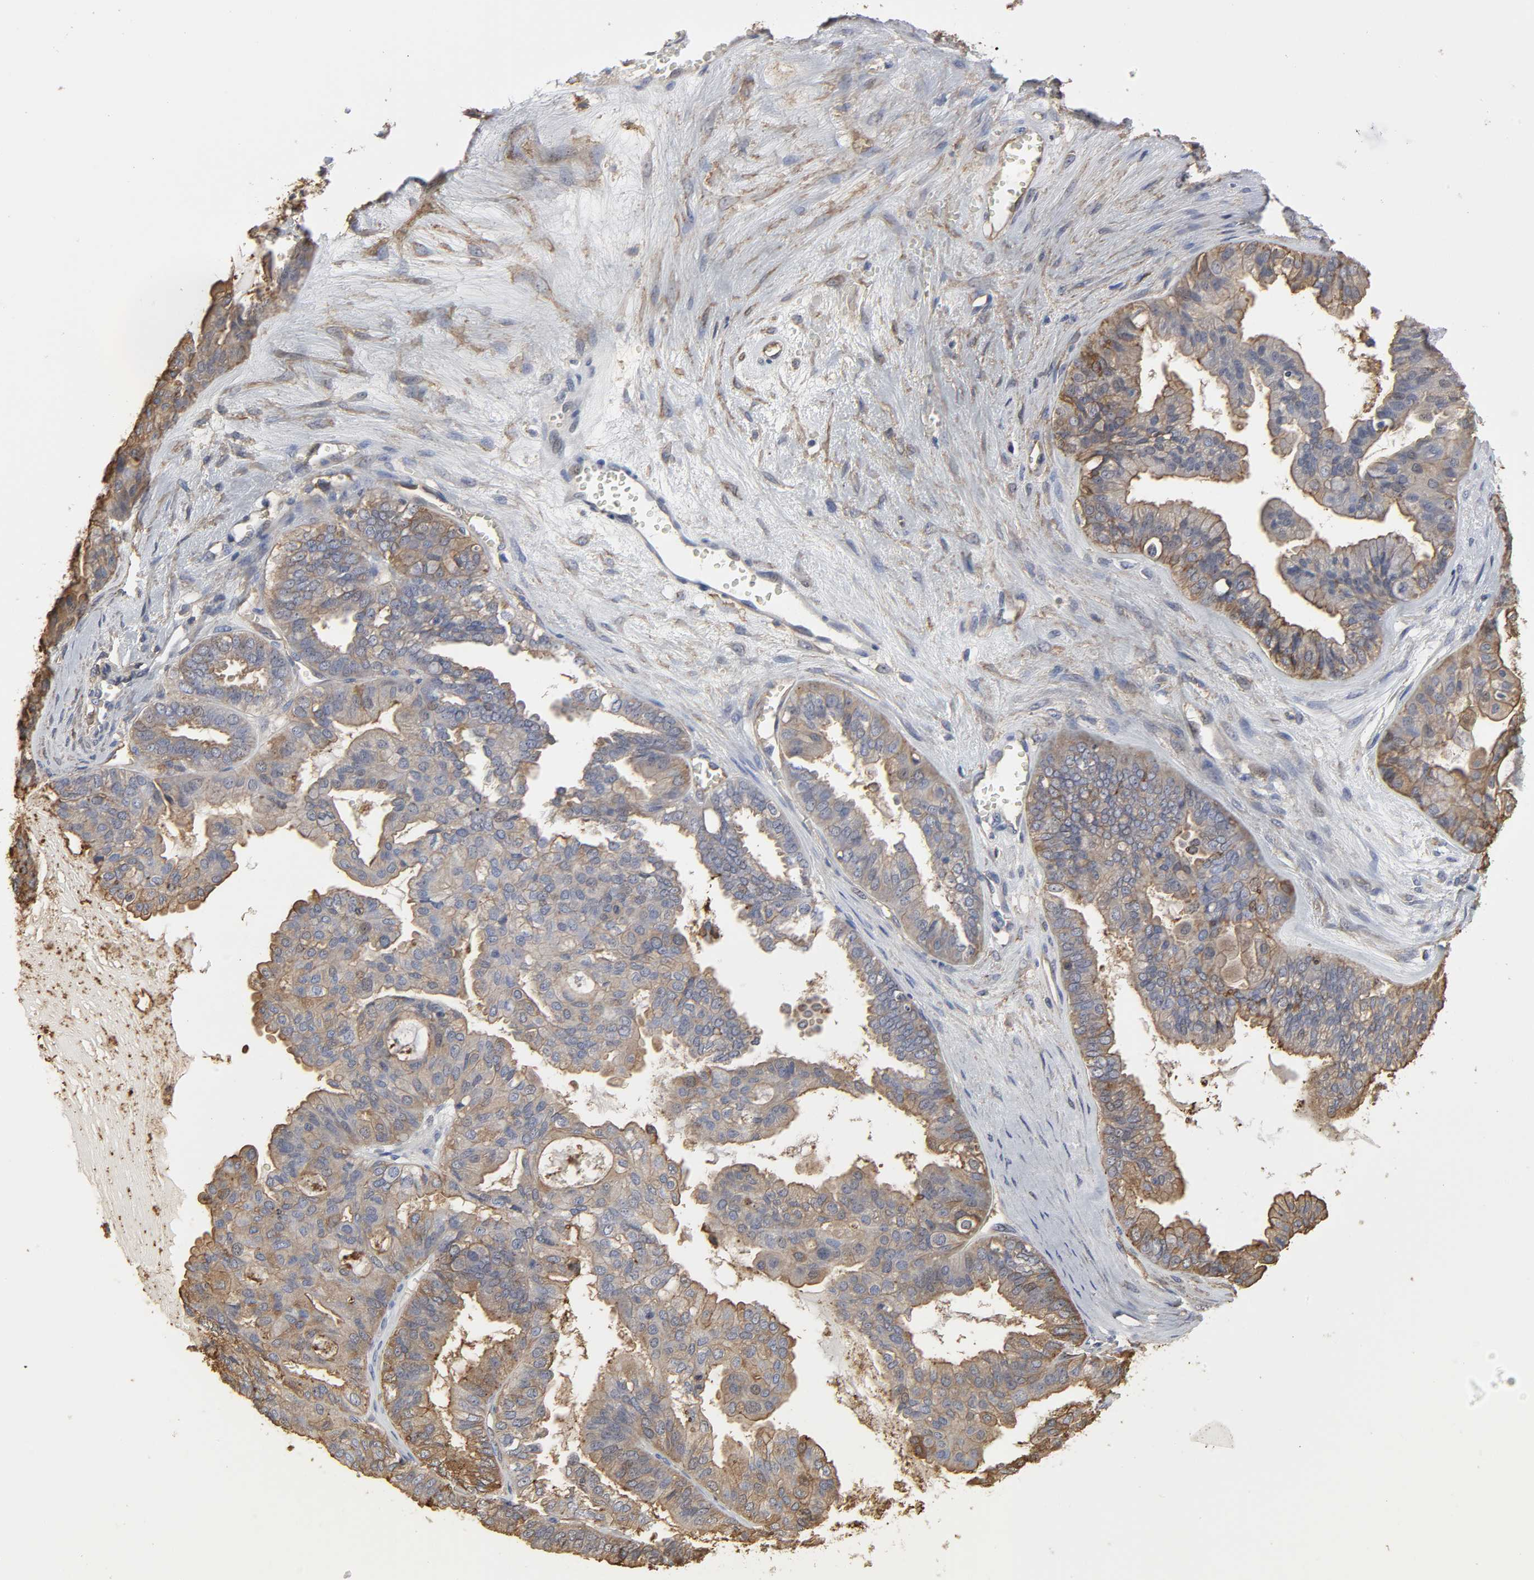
{"staining": {"intensity": "moderate", "quantity": ">75%", "location": "cytoplasmic/membranous"}, "tissue": "ovarian cancer", "cell_type": "Tumor cells", "image_type": "cancer", "snomed": [{"axis": "morphology", "description": "Carcinoma, NOS"}, {"axis": "morphology", "description": "Carcinoma, endometroid"}, {"axis": "topography", "description": "Ovary"}], "caption": "This is a histology image of immunohistochemistry (IHC) staining of ovarian endometroid carcinoma, which shows moderate expression in the cytoplasmic/membranous of tumor cells.", "gene": "ANXA2", "patient": {"sex": "female", "age": 50}}